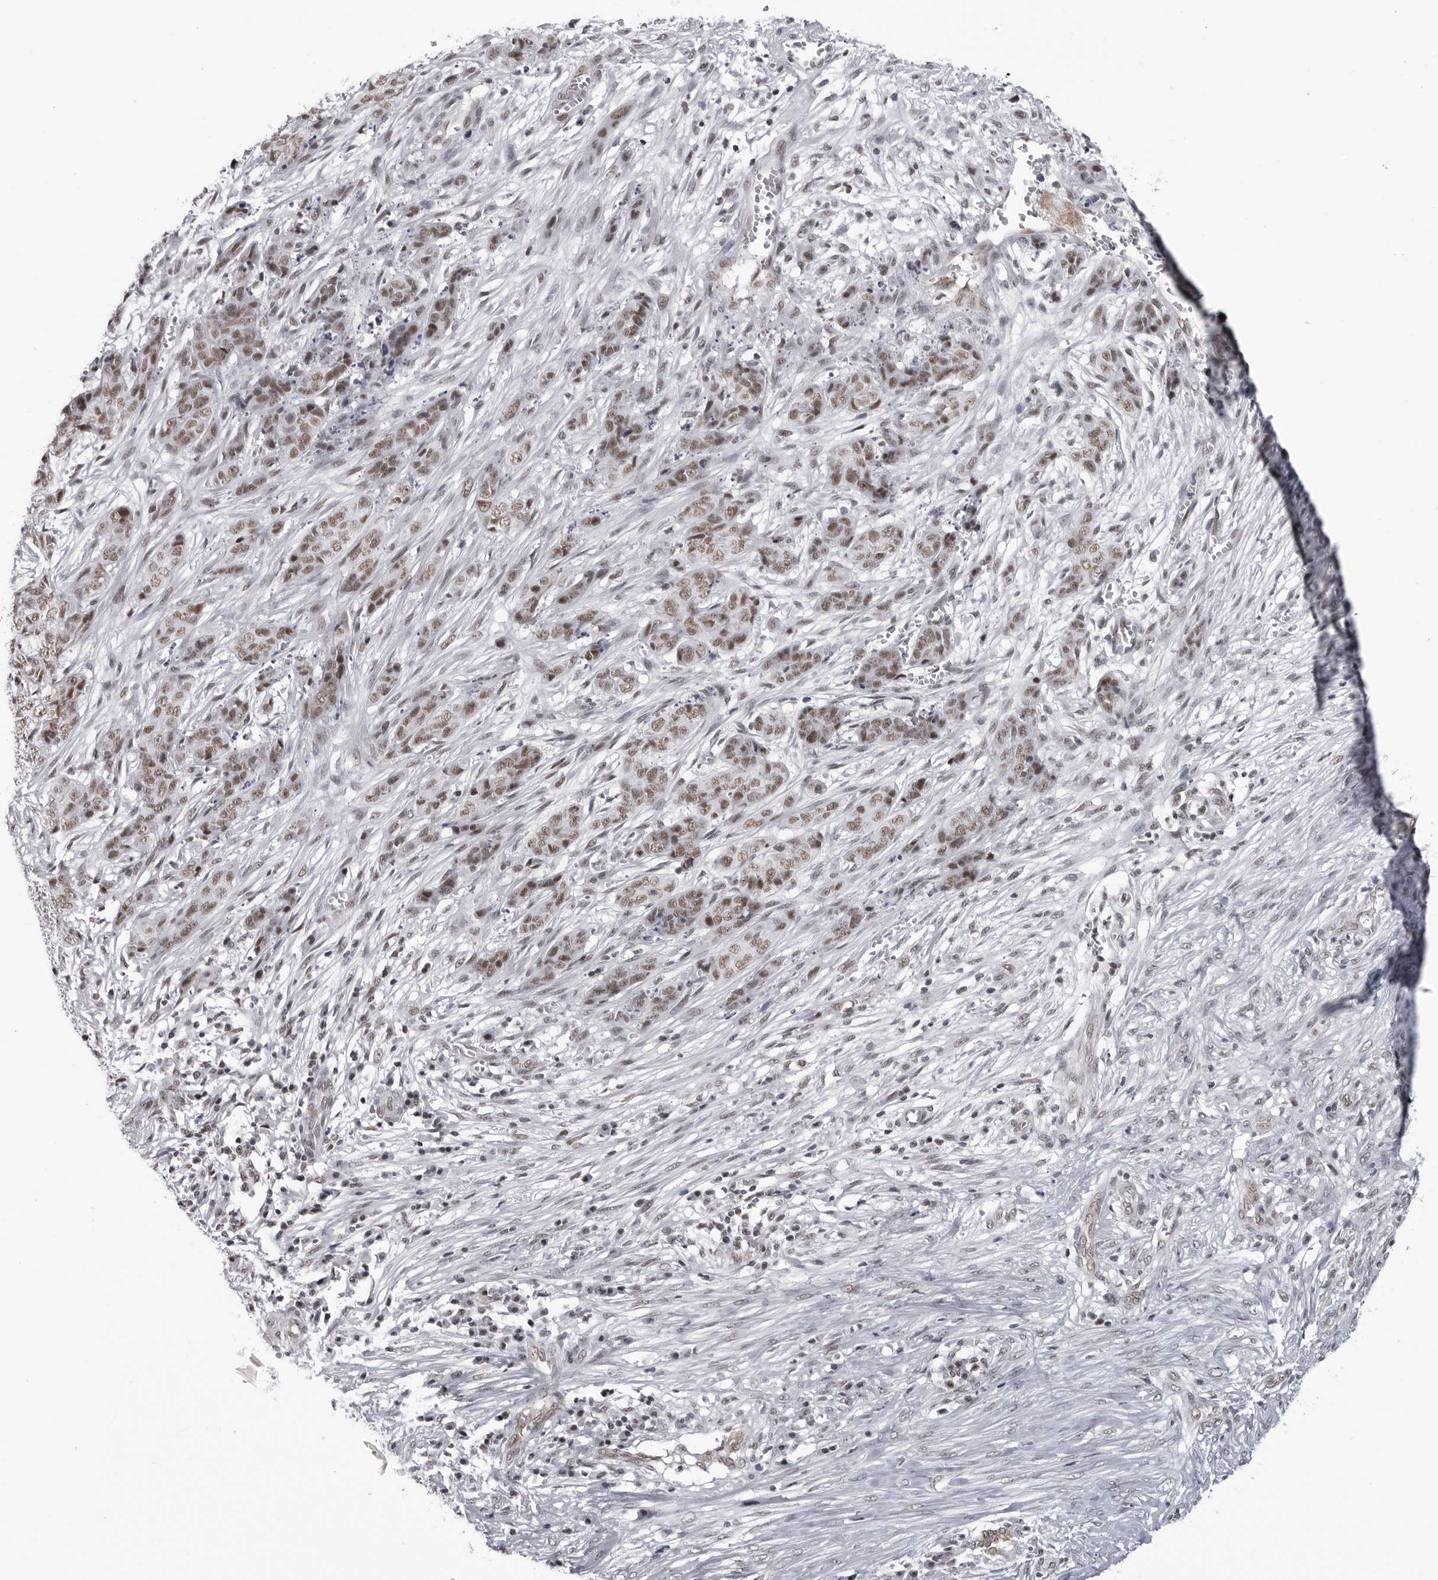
{"staining": {"intensity": "moderate", "quantity": ">75%", "location": "nuclear"}, "tissue": "skin cancer", "cell_type": "Tumor cells", "image_type": "cancer", "snomed": [{"axis": "morphology", "description": "Basal cell carcinoma"}, {"axis": "topography", "description": "Skin"}], "caption": "A medium amount of moderate nuclear positivity is seen in about >75% of tumor cells in skin basal cell carcinoma tissue.", "gene": "RNF26", "patient": {"sex": "female", "age": 64}}